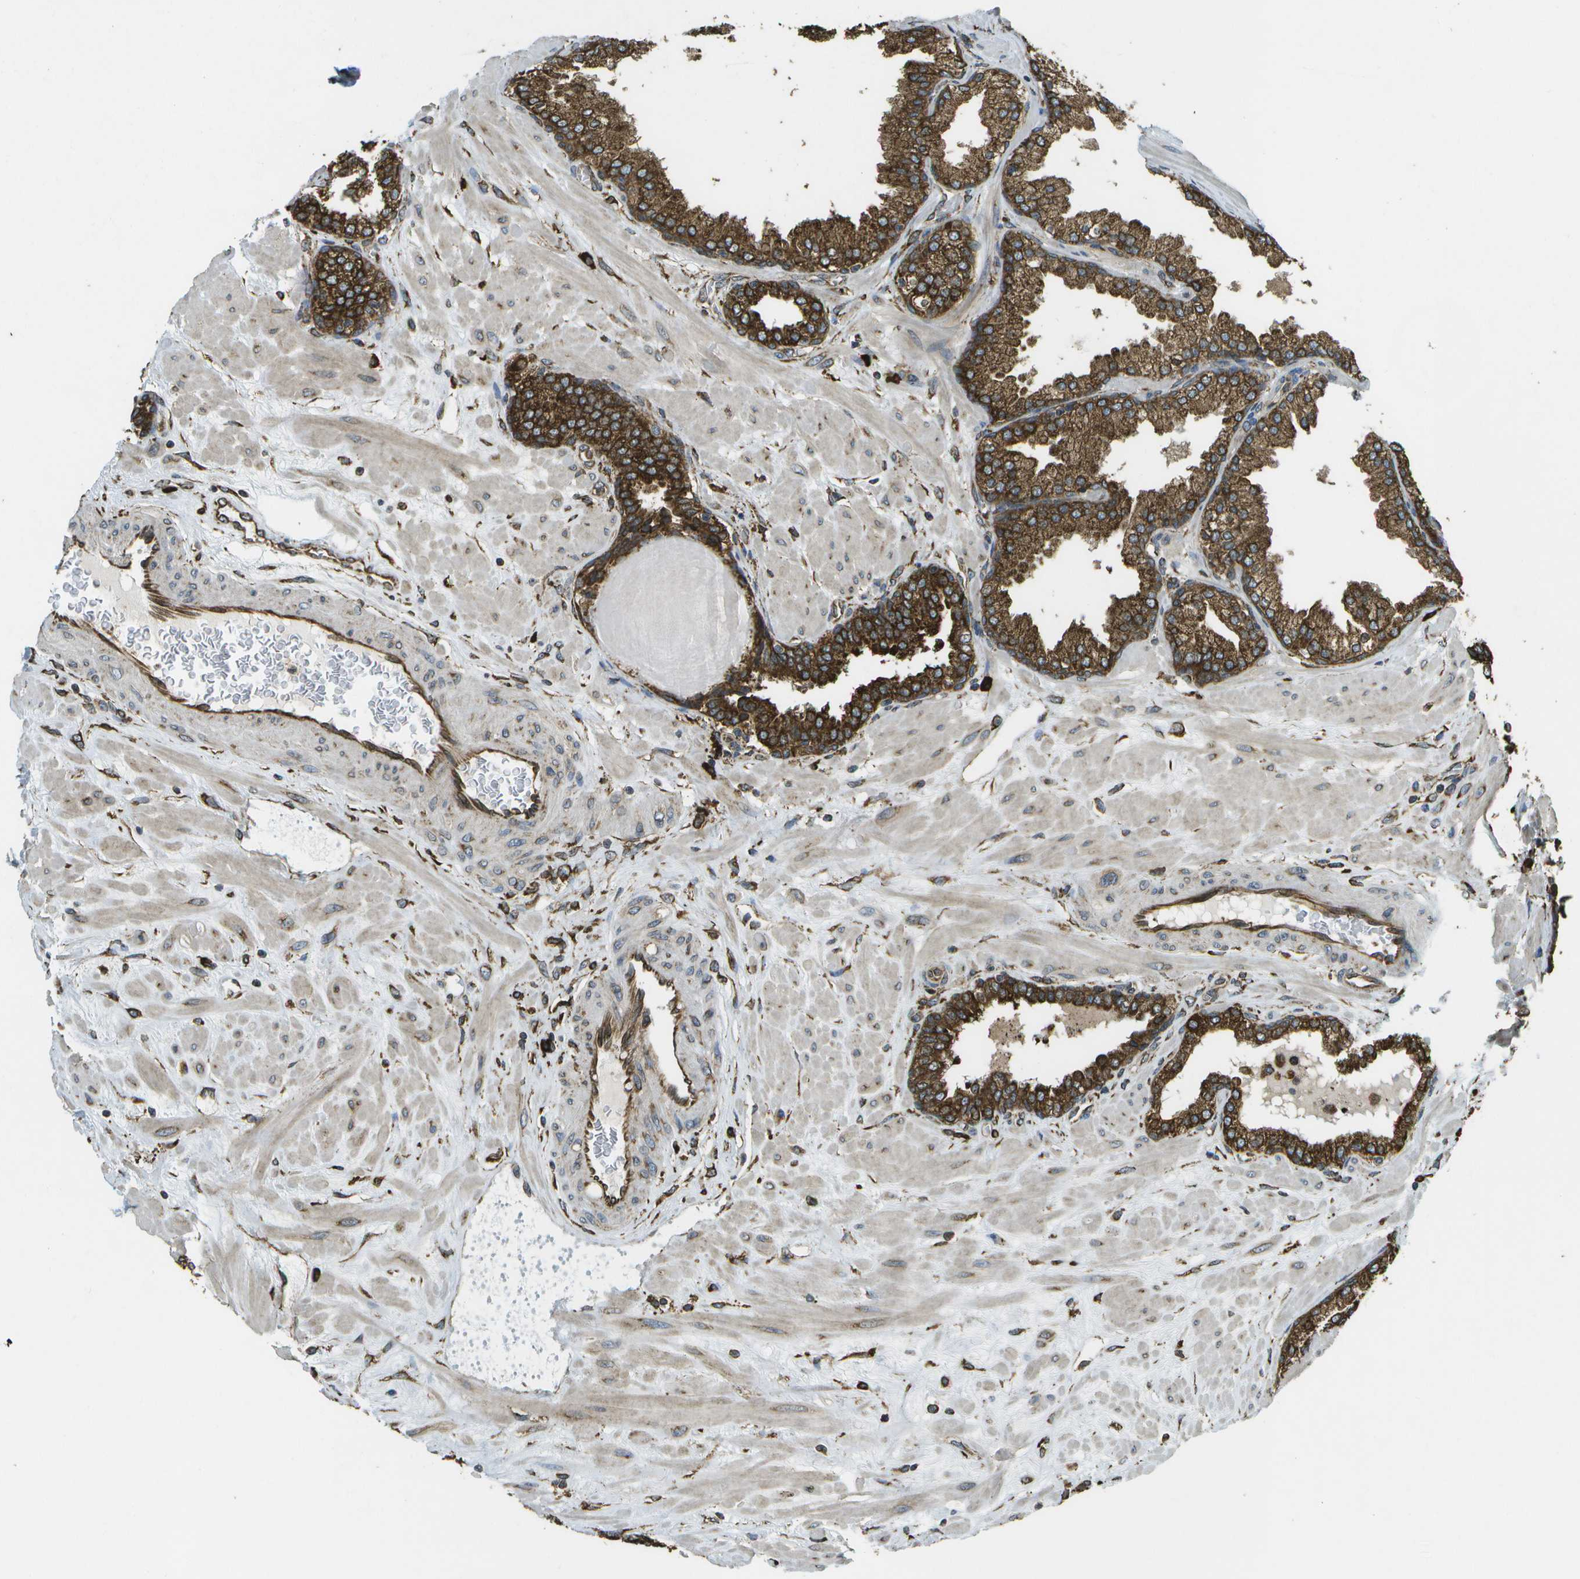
{"staining": {"intensity": "strong", "quantity": ">75%", "location": "cytoplasmic/membranous"}, "tissue": "prostate", "cell_type": "Glandular cells", "image_type": "normal", "snomed": [{"axis": "morphology", "description": "Normal tissue, NOS"}, {"axis": "topography", "description": "Prostate"}], "caption": "Immunohistochemistry (IHC) micrograph of unremarkable prostate: prostate stained using immunohistochemistry displays high levels of strong protein expression localized specifically in the cytoplasmic/membranous of glandular cells, appearing as a cytoplasmic/membranous brown color.", "gene": "PDIA4", "patient": {"sex": "male", "age": 51}}